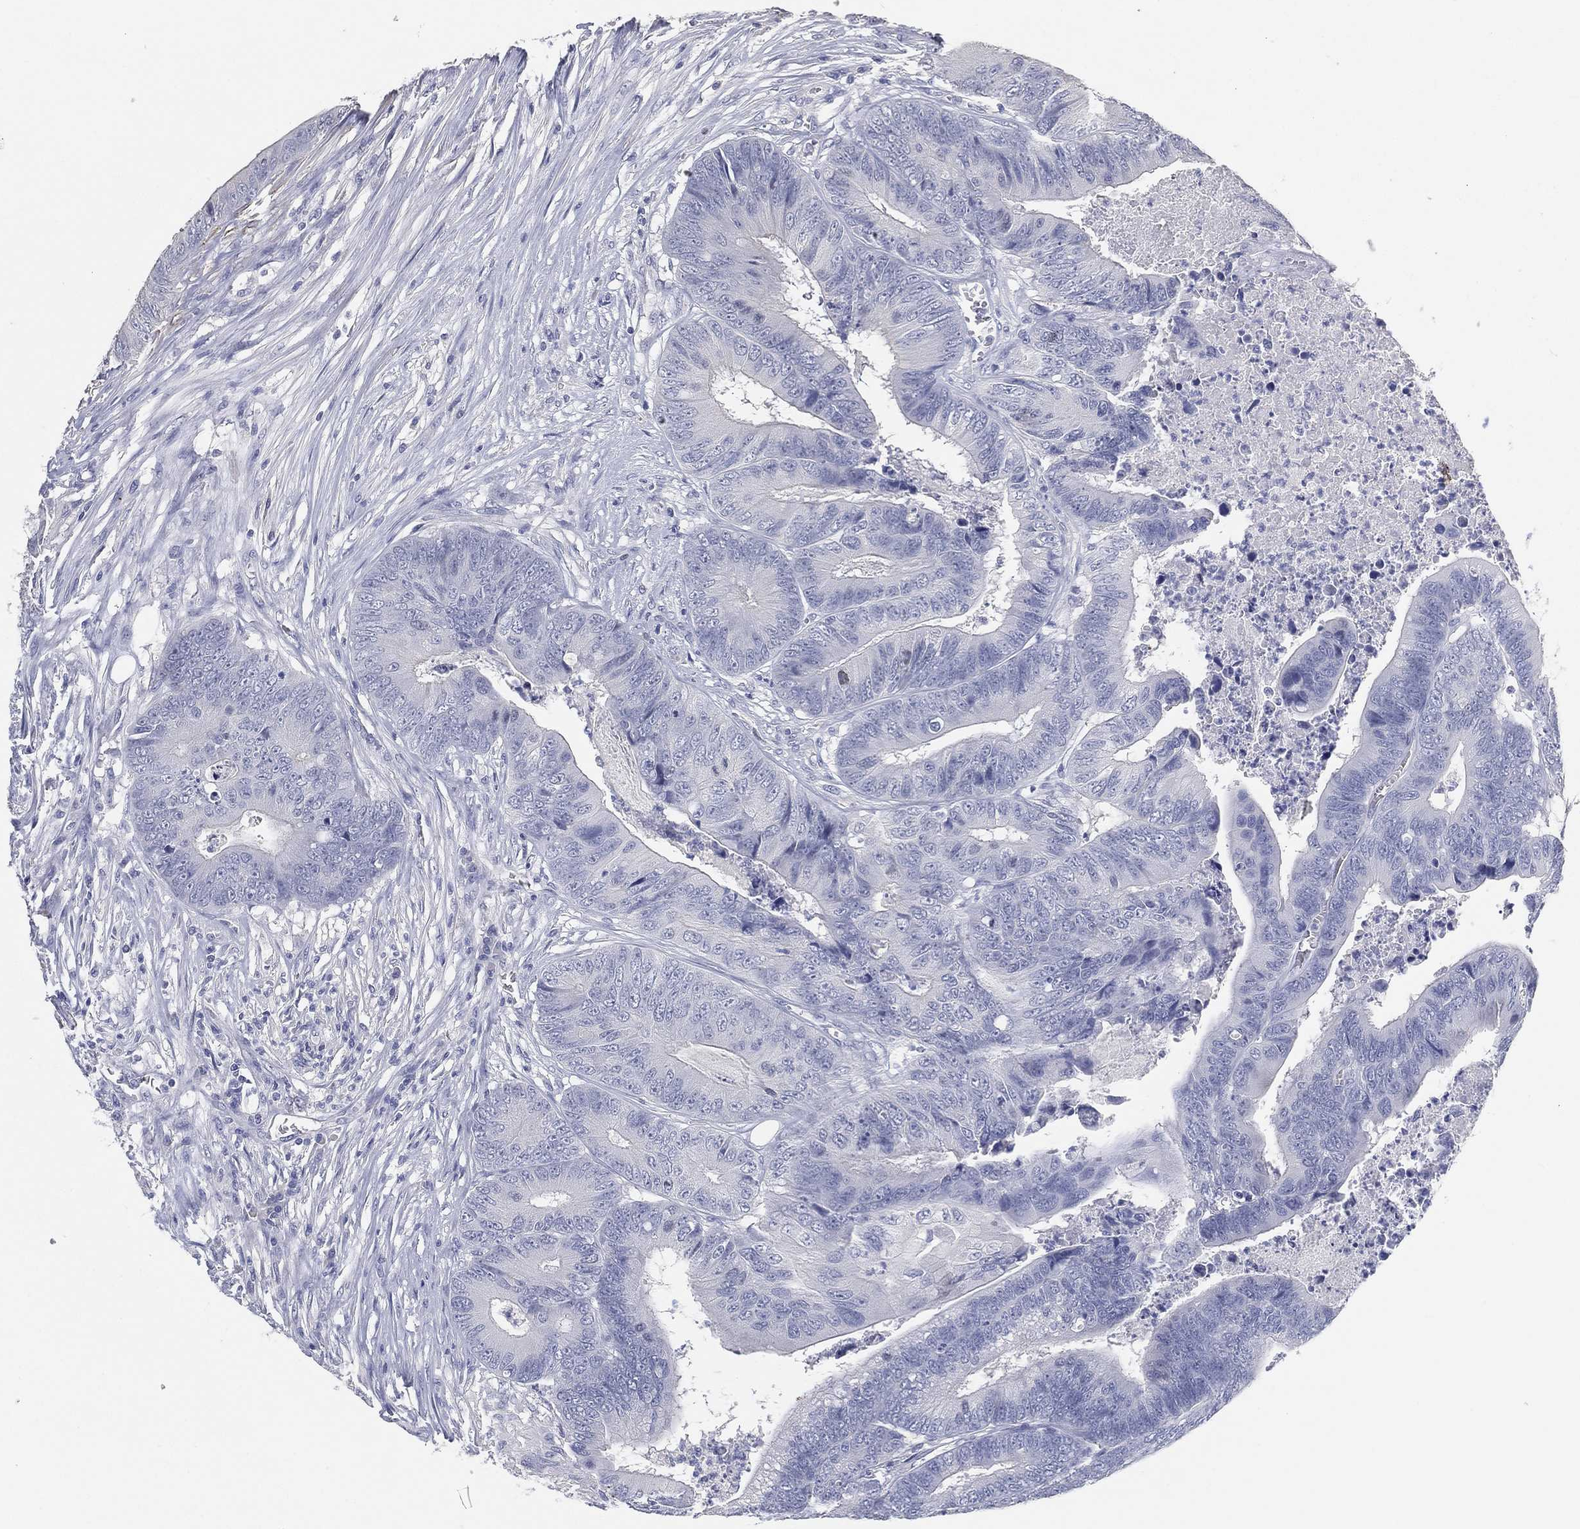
{"staining": {"intensity": "negative", "quantity": "none", "location": "none"}, "tissue": "colorectal cancer", "cell_type": "Tumor cells", "image_type": "cancer", "snomed": [{"axis": "morphology", "description": "Adenocarcinoma, NOS"}, {"axis": "topography", "description": "Colon"}], "caption": "Immunohistochemical staining of human colorectal cancer (adenocarcinoma) reveals no significant expression in tumor cells.", "gene": "FAM187B", "patient": {"sex": "male", "age": 84}}